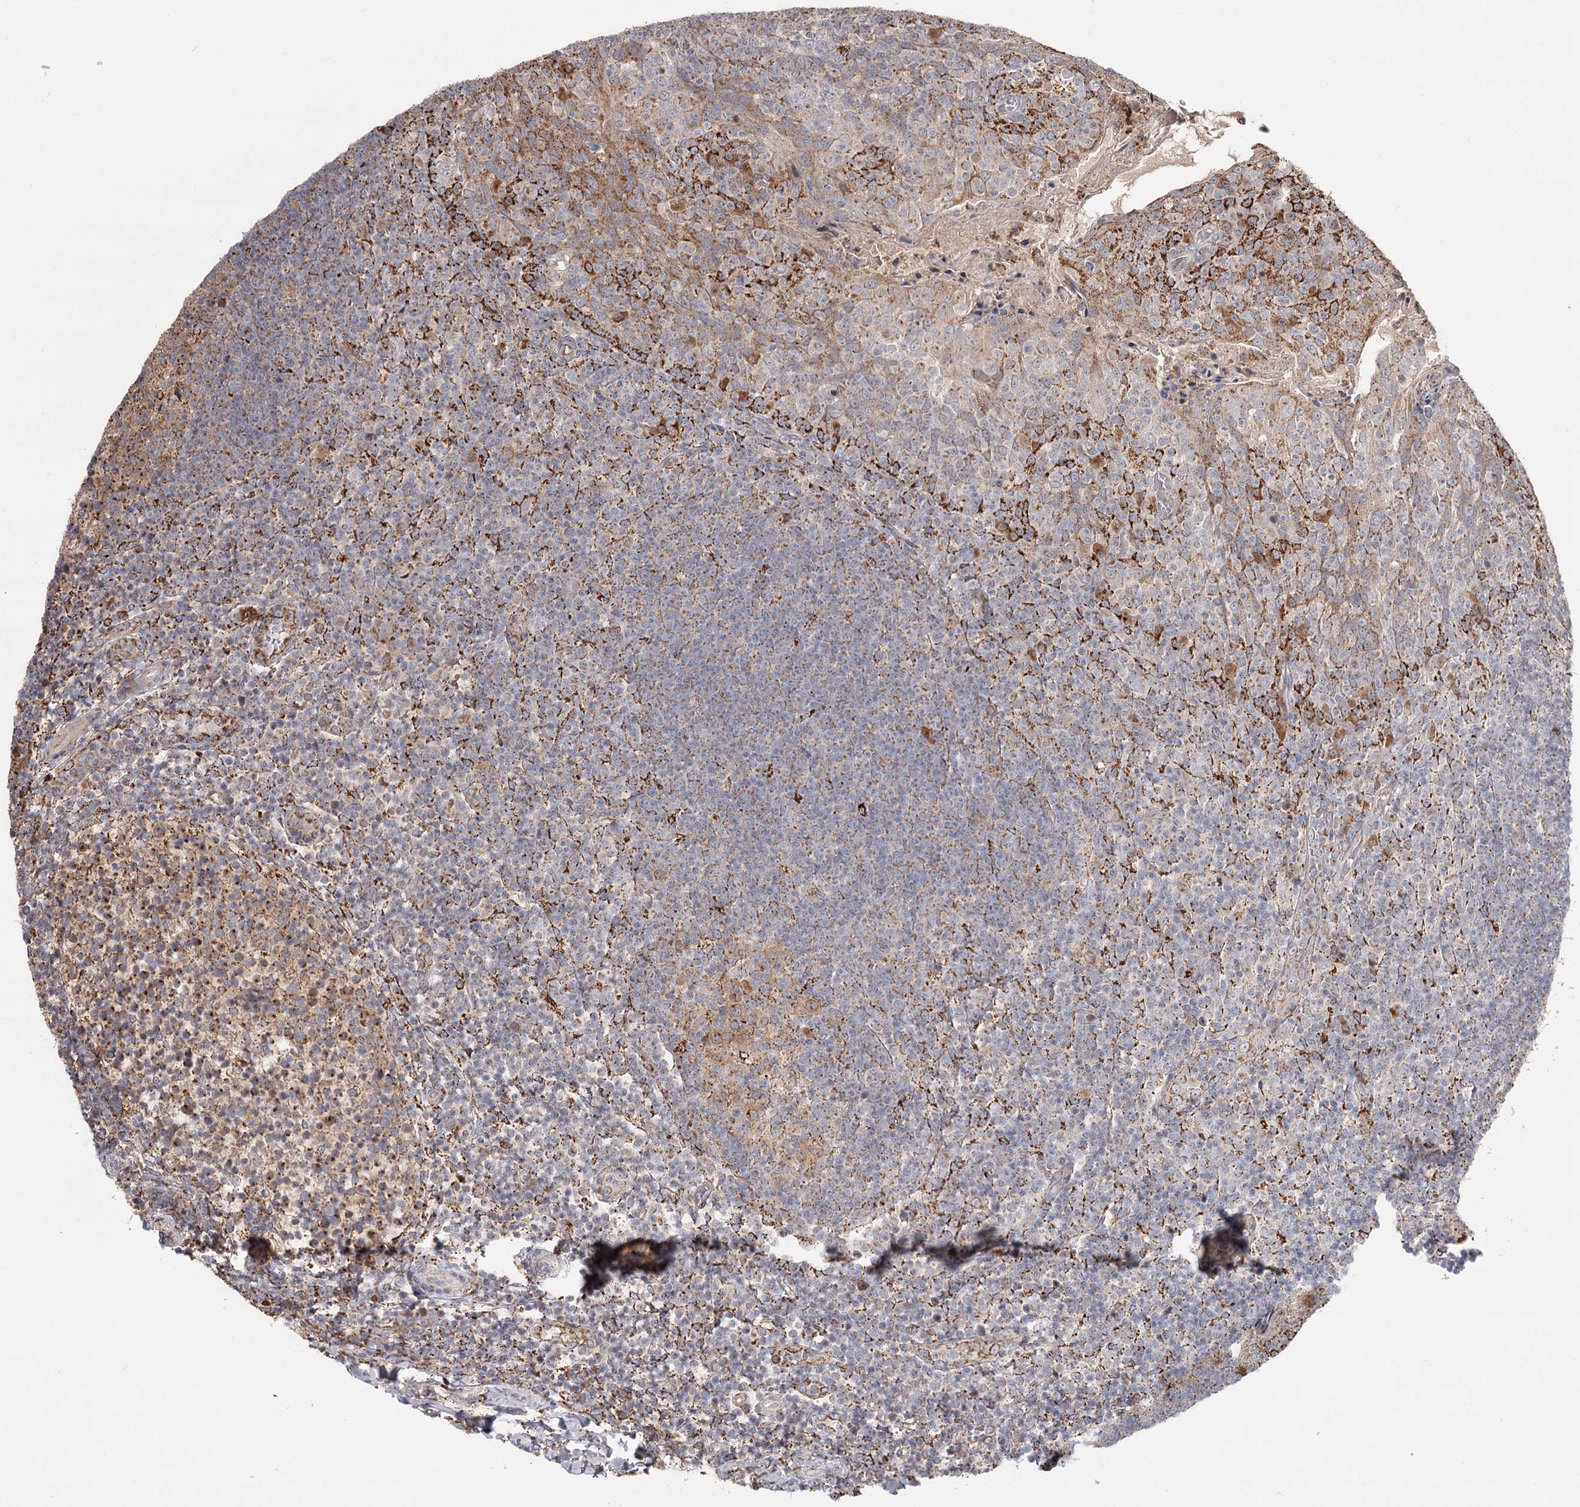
{"staining": {"intensity": "moderate", "quantity": "25%-75%", "location": "cytoplasmic/membranous"}, "tissue": "tonsil", "cell_type": "Germinal center cells", "image_type": "normal", "snomed": [{"axis": "morphology", "description": "Normal tissue, NOS"}, {"axis": "topography", "description": "Tonsil"}], "caption": "Protein expression analysis of normal tonsil shows moderate cytoplasmic/membranous expression in approximately 25%-75% of germinal center cells. (DAB = brown stain, brightfield microscopy at high magnification).", "gene": "CDC123", "patient": {"sex": "female", "age": 10}}